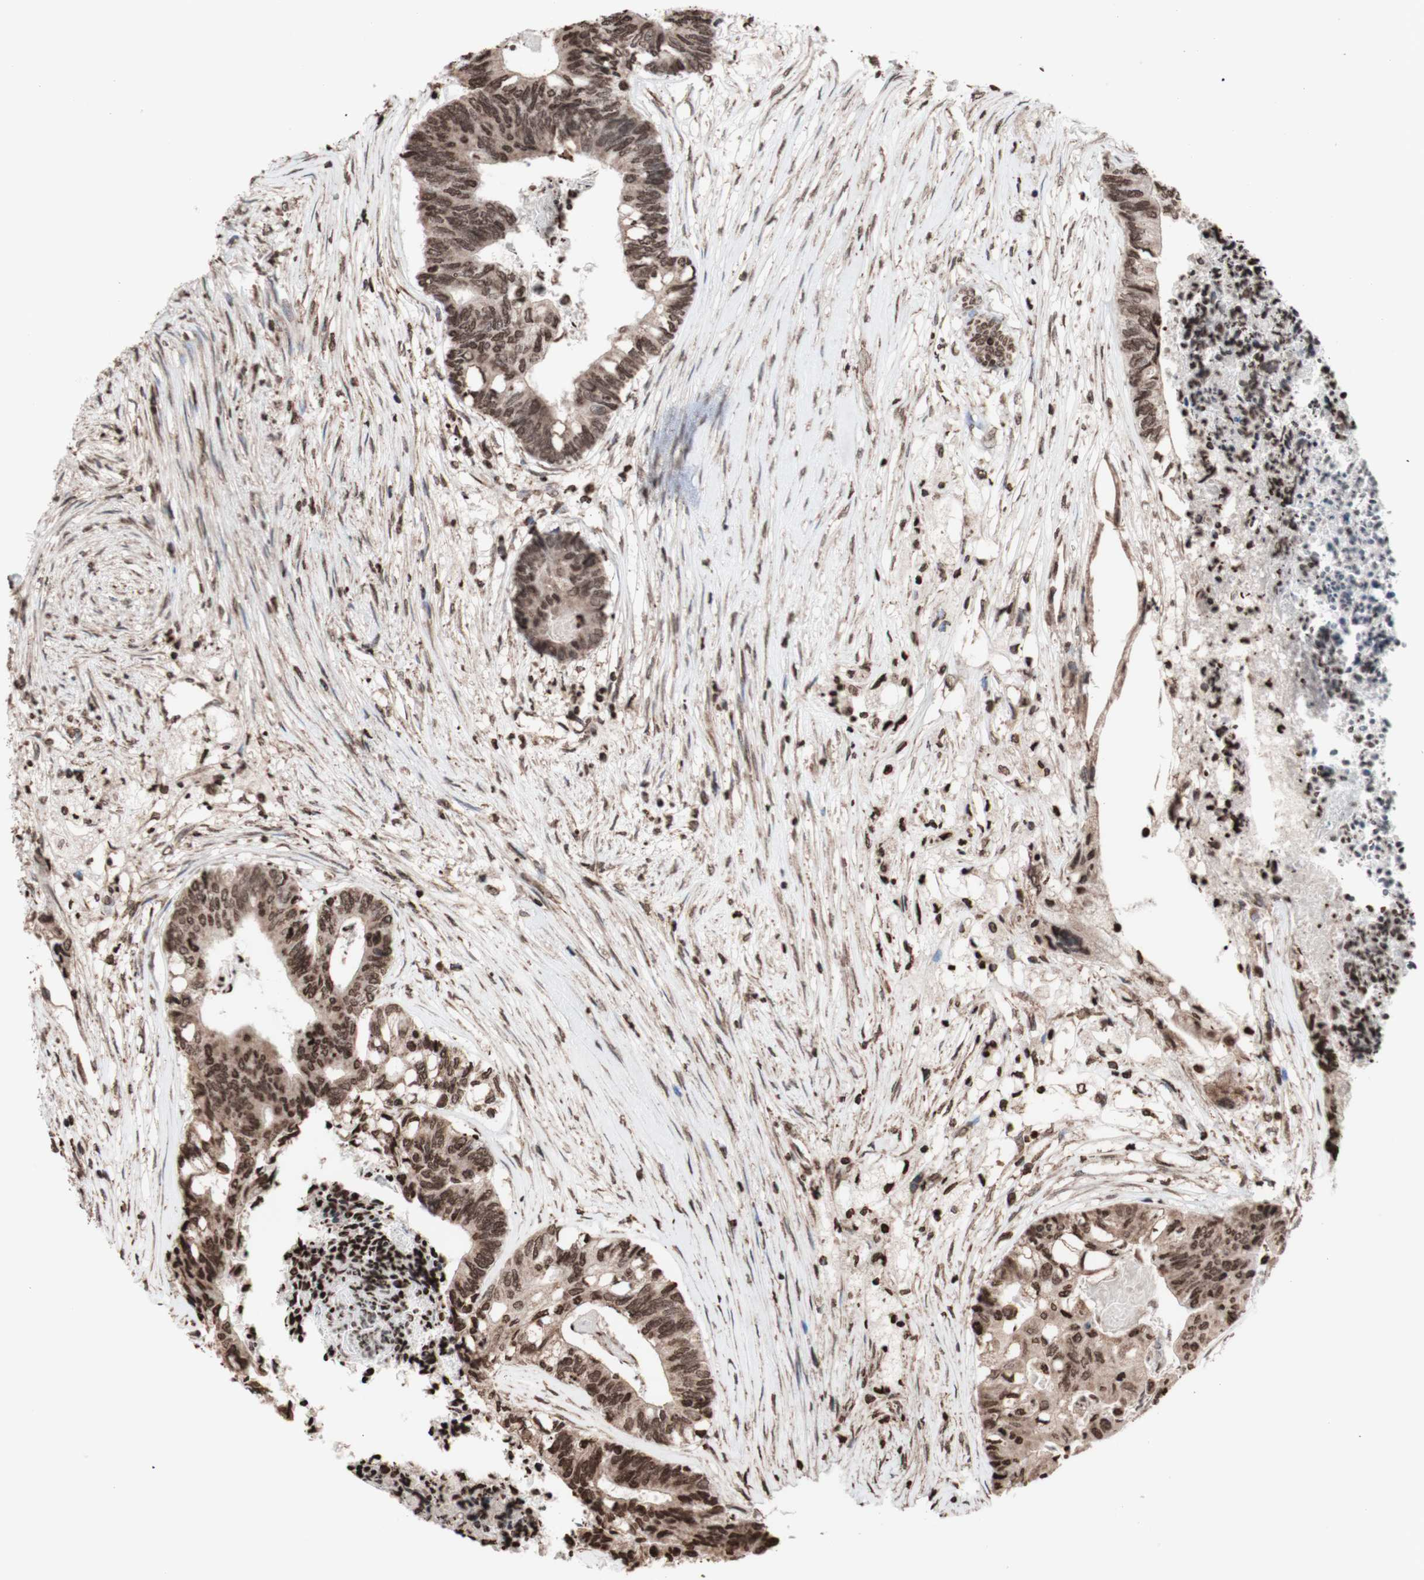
{"staining": {"intensity": "moderate", "quantity": ">75%", "location": "nuclear"}, "tissue": "colorectal cancer", "cell_type": "Tumor cells", "image_type": "cancer", "snomed": [{"axis": "morphology", "description": "Adenocarcinoma, NOS"}, {"axis": "topography", "description": "Rectum"}], "caption": "This image exhibits IHC staining of colorectal cancer (adenocarcinoma), with medium moderate nuclear positivity in approximately >75% of tumor cells.", "gene": "SNAI2", "patient": {"sex": "male", "age": 63}}